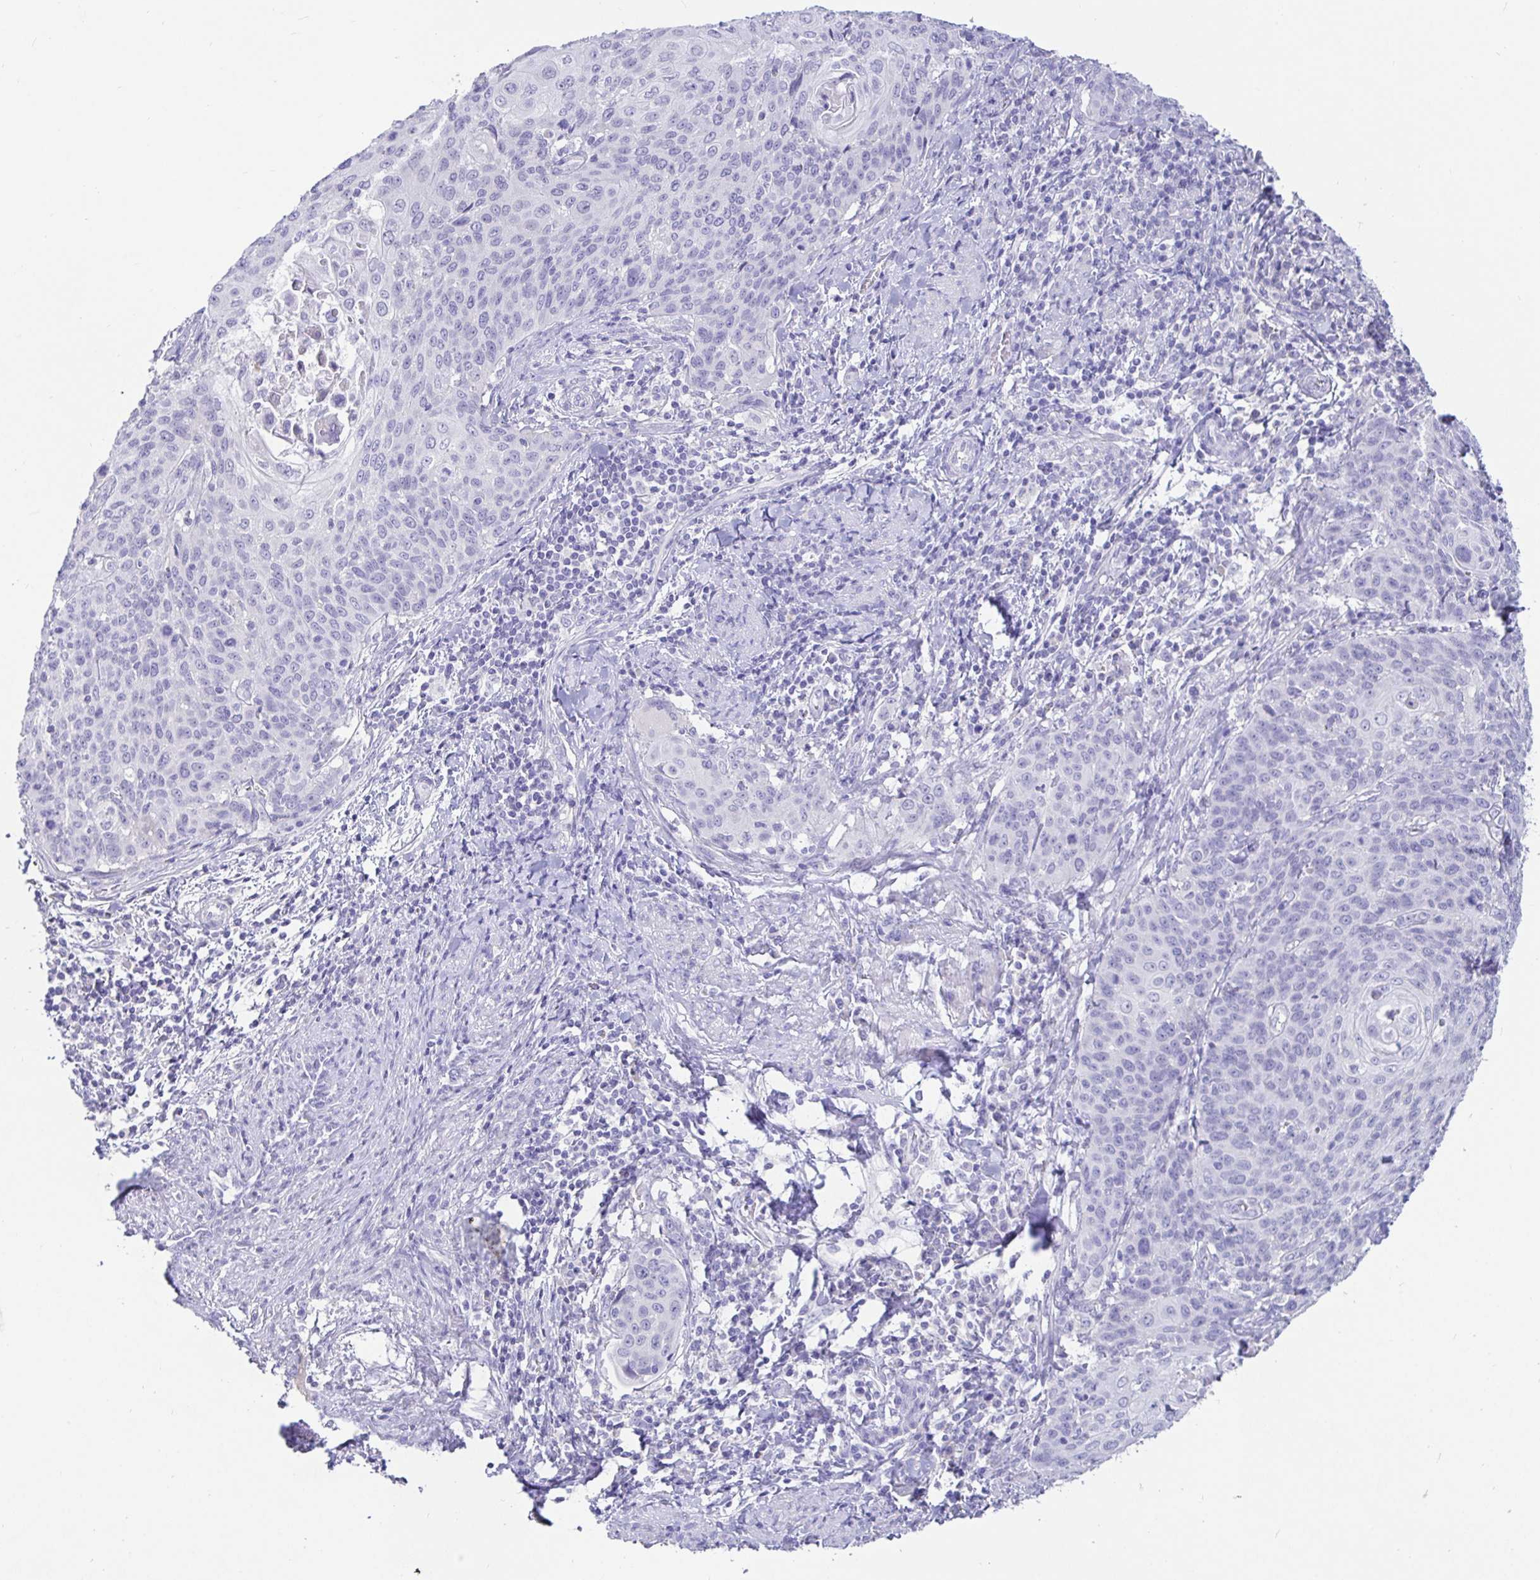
{"staining": {"intensity": "negative", "quantity": "none", "location": "none"}, "tissue": "cervical cancer", "cell_type": "Tumor cells", "image_type": "cancer", "snomed": [{"axis": "morphology", "description": "Squamous cell carcinoma, NOS"}, {"axis": "topography", "description": "Cervix"}], "caption": "IHC micrograph of squamous cell carcinoma (cervical) stained for a protein (brown), which exhibits no expression in tumor cells.", "gene": "TPTE", "patient": {"sex": "female", "age": 65}}